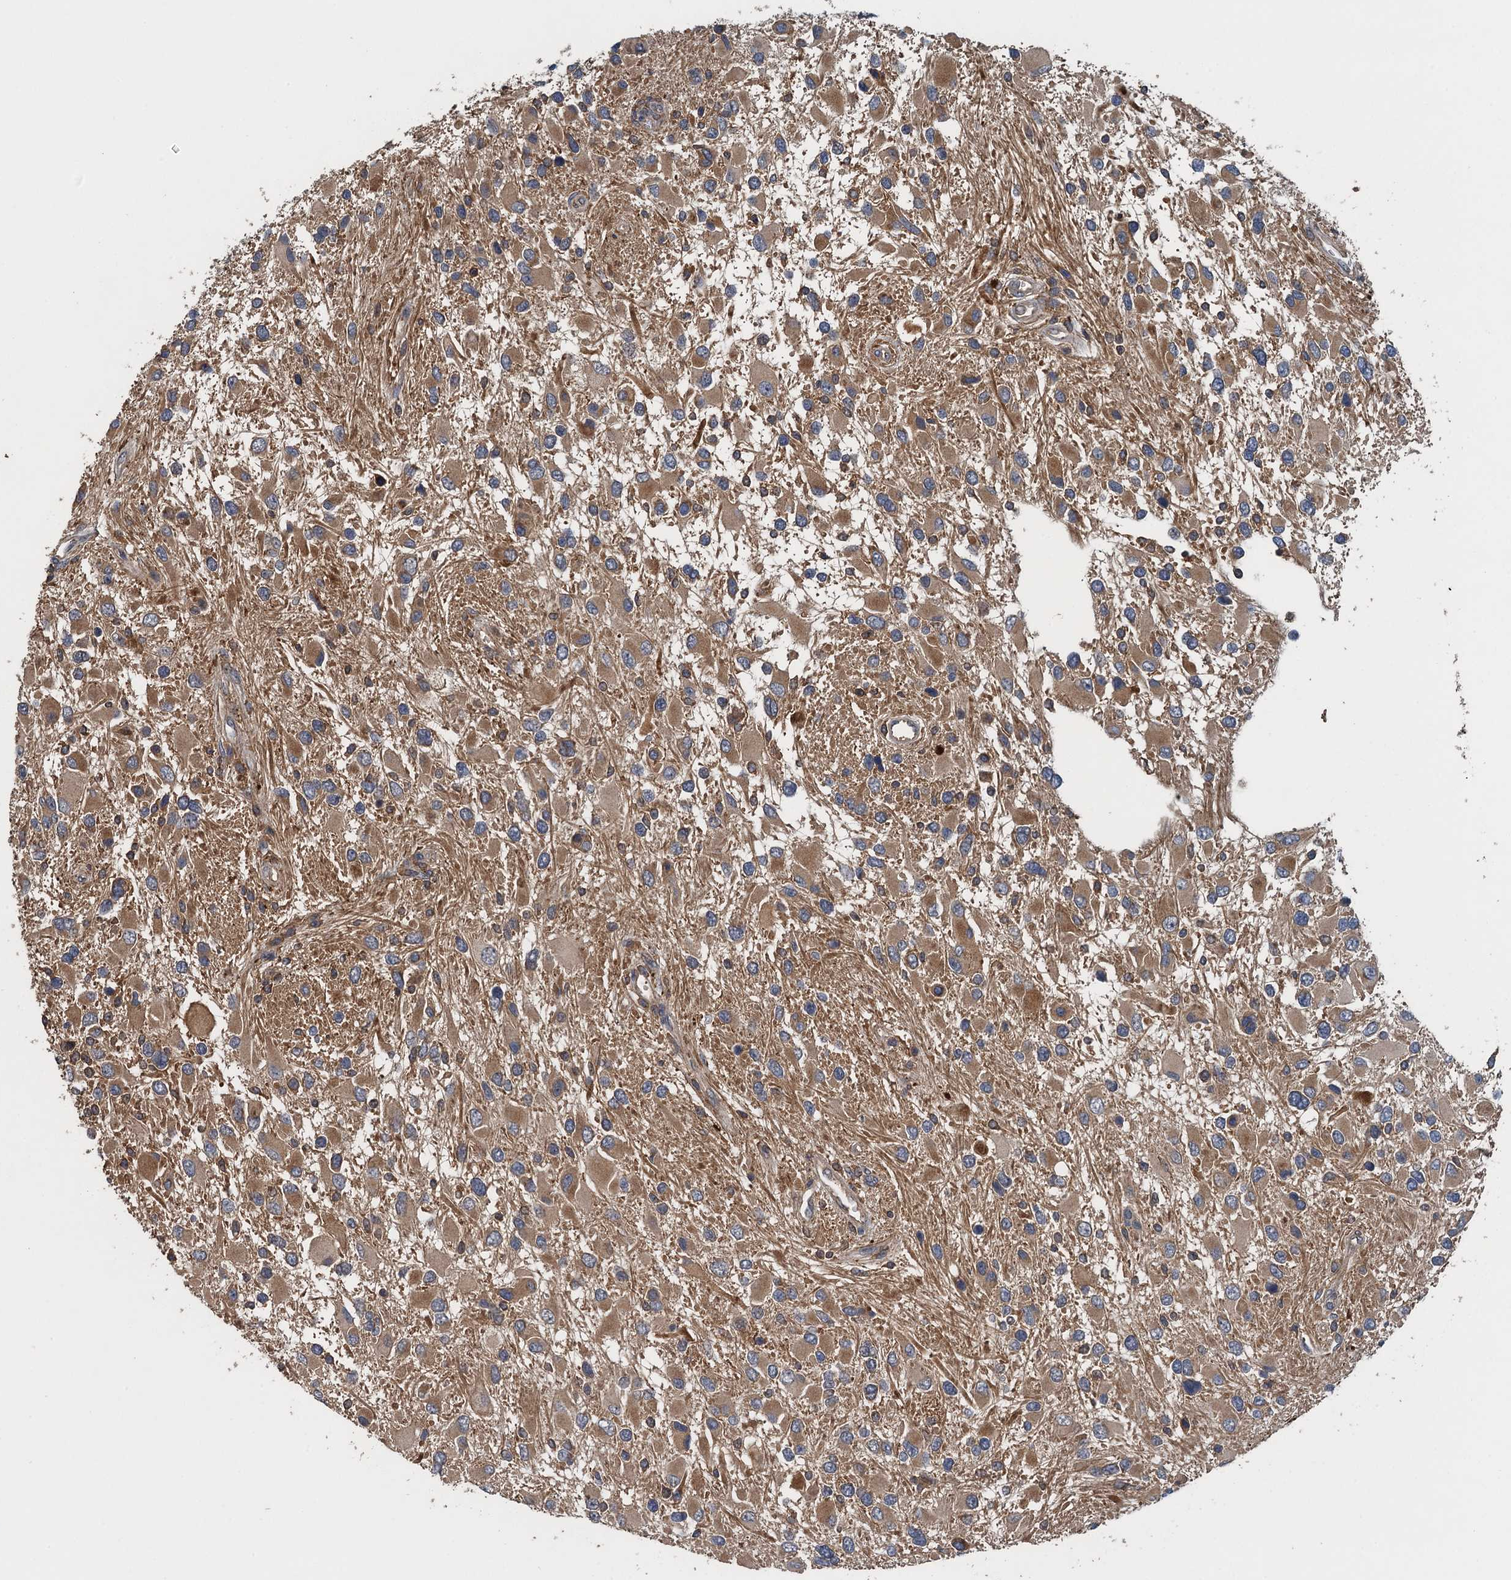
{"staining": {"intensity": "moderate", "quantity": ">75%", "location": "cytoplasmic/membranous"}, "tissue": "glioma", "cell_type": "Tumor cells", "image_type": "cancer", "snomed": [{"axis": "morphology", "description": "Glioma, malignant, High grade"}, {"axis": "topography", "description": "Brain"}], "caption": "The micrograph demonstrates a brown stain indicating the presence of a protein in the cytoplasmic/membranous of tumor cells in glioma.", "gene": "BORCS5", "patient": {"sex": "male", "age": 53}}